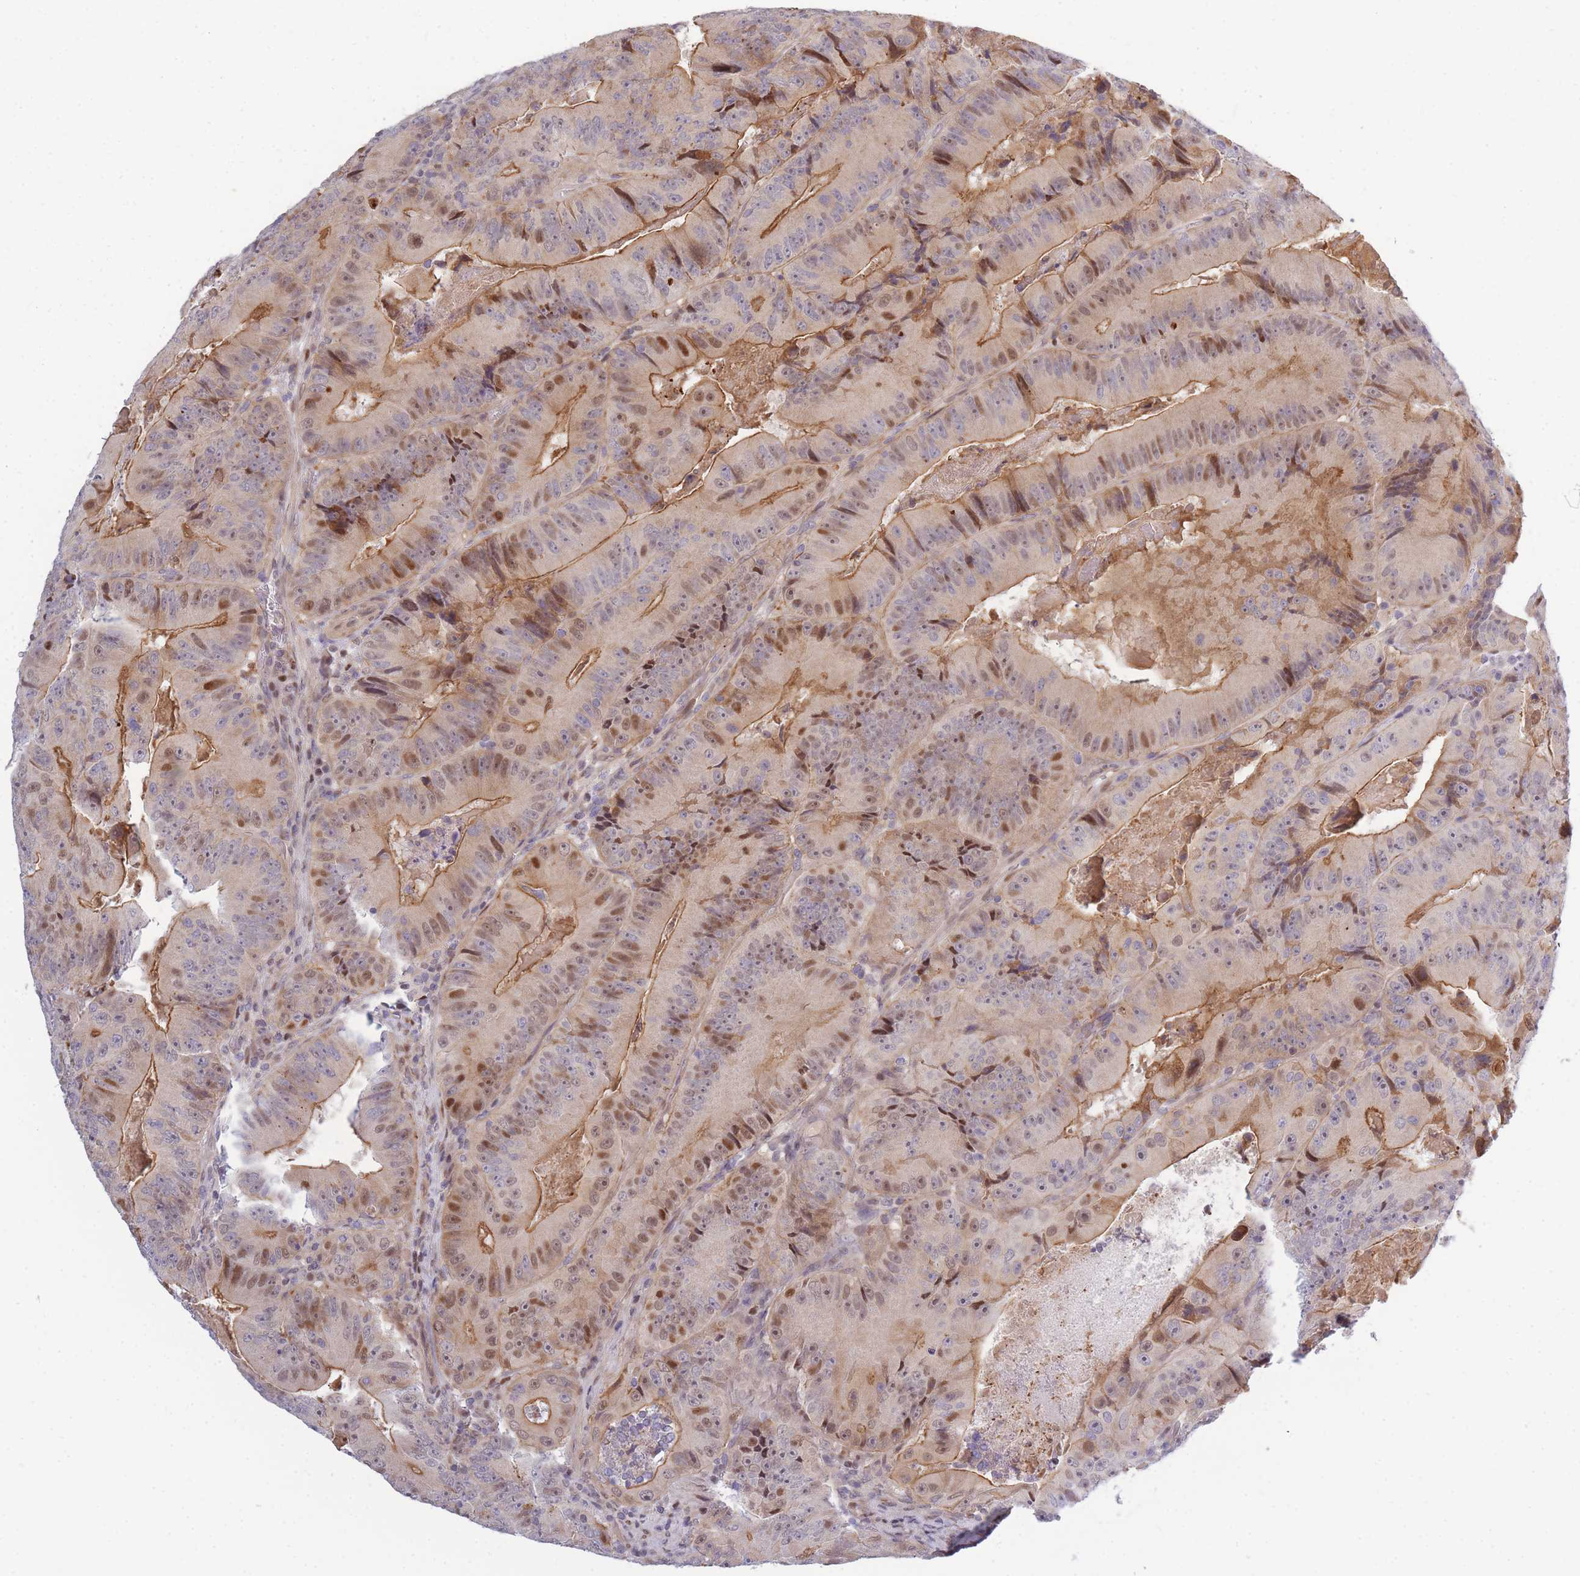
{"staining": {"intensity": "moderate", "quantity": "25%-75%", "location": "cytoplasmic/membranous,nuclear"}, "tissue": "colorectal cancer", "cell_type": "Tumor cells", "image_type": "cancer", "snomed": [{"axis": "morphology", "description": "Adenocarcinoma, NOS"}, {"axis": "topography", "description": "Colon"}], "caption": "An immunohistochemistry (IHC) image of tumor tissue is shown. Protein staining in brown labels moderate cytoplasmic/membranous and nuclear positivity in adenocarcinoma (colorectal) within tumor cells.", "gene": "CRACD", "patient": {"sex": "female", "age": 86}}